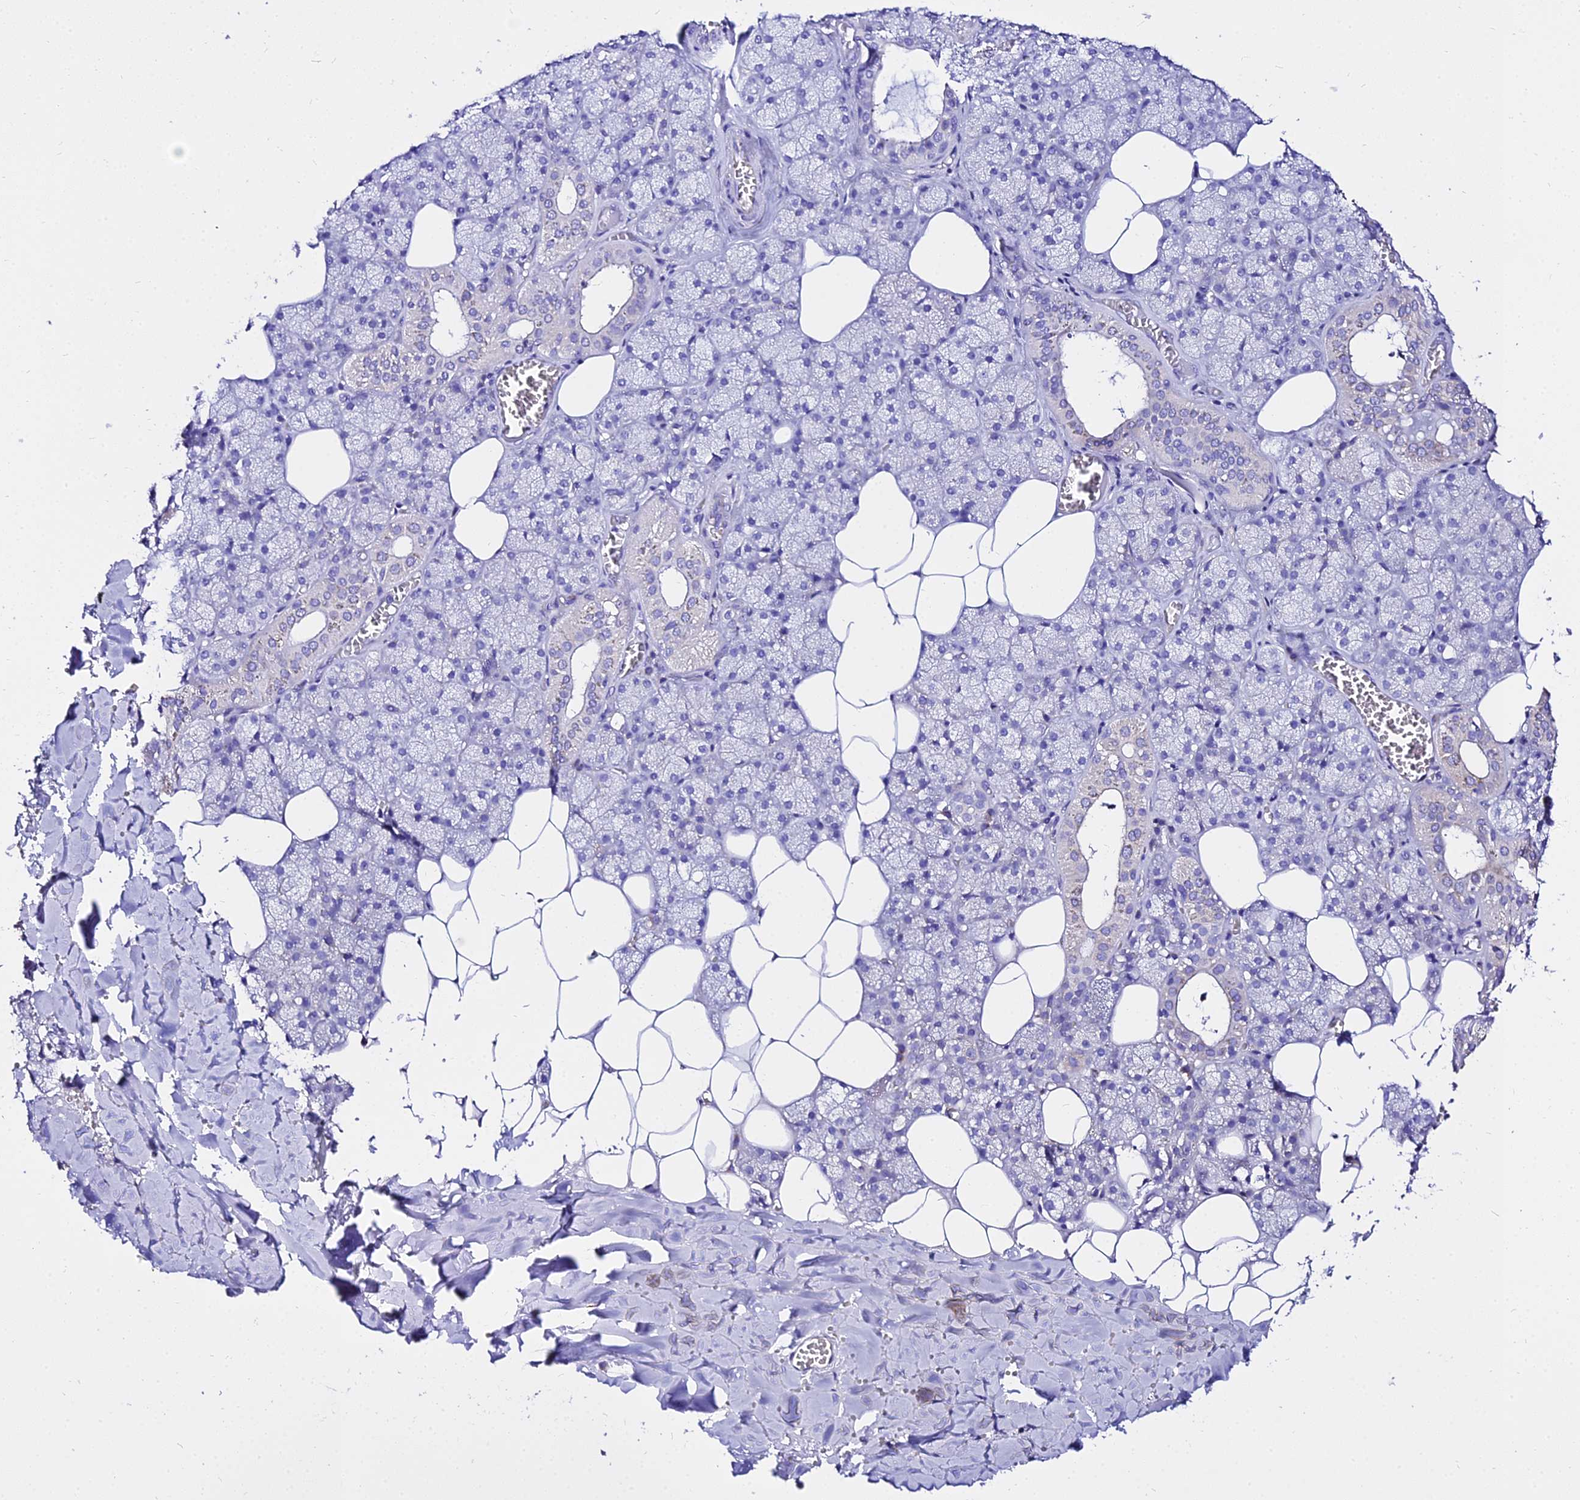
{"staining": {"intensity": "weak", "quantity": "<25%", "location": "cytoplasmic/membranous"}, "tissue": "salivary gland", "cell_type": "Glandular cells", "image_type": "normal", "snomed": [{"axis": "morphology", "description": "Normal tissue, NOS"}, {"axis": "topography", "description": "Salivary gland"}], "caption": "Micrograph shows no significant protein staining in glandular cells of normal salivary gland.", "gene": "TUBA1A", "patient": {"sex": "male", "age": 62}}